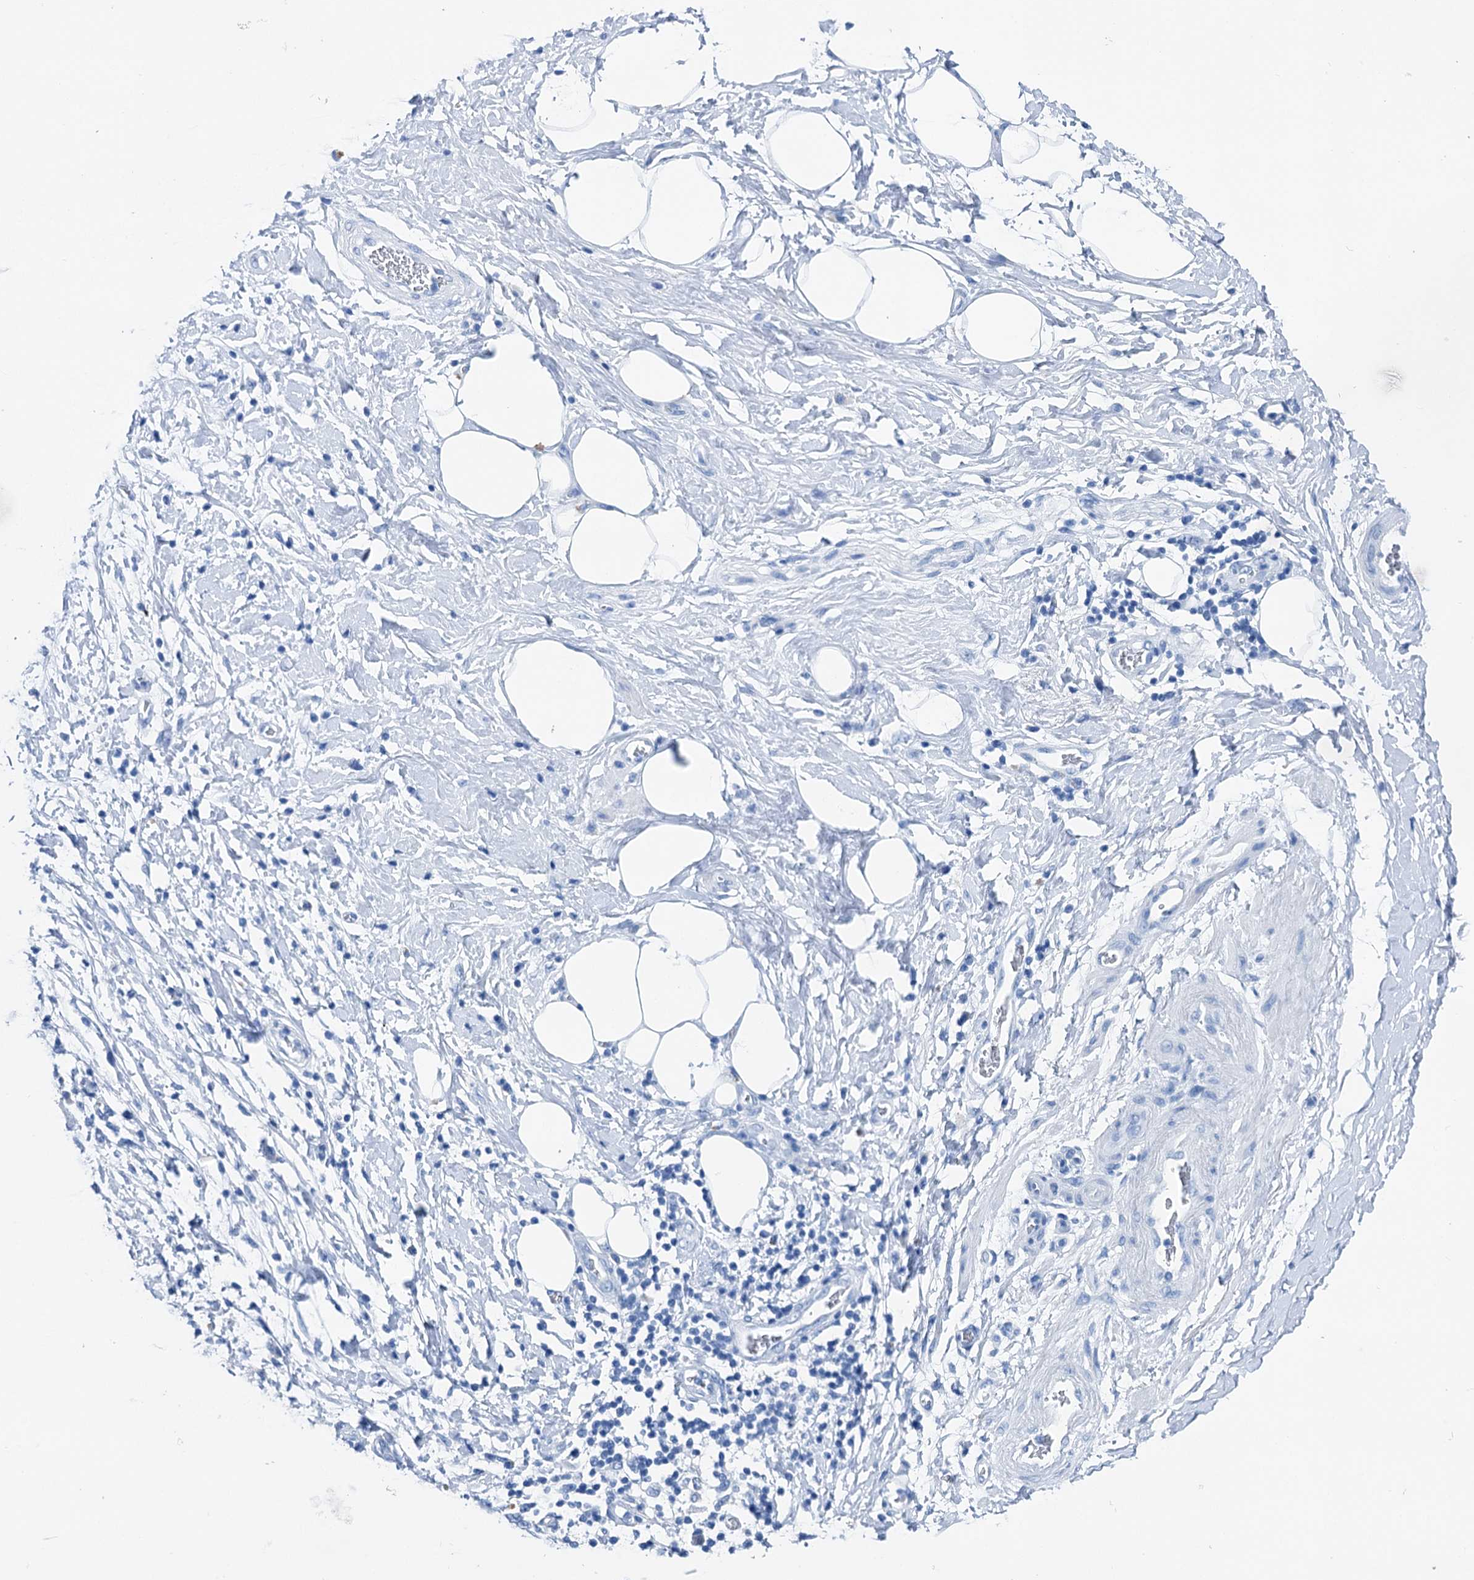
{"staining": {"intensity": "negative", "quantity": "none", "location": "none"}, "tissue": "adipose tissue", "cell_type": "Adipocytes", "image_type": "normal", "snomed": [{"axis": "morphology", "description": "Normal tissue, NOS"}, {"axis": "morphology", "description": "Adenocarcinoma, NOS"}, {"axis": "topography", "description": "Pancreas"}, {"axis": "topography", "description": "Peripheral nerve tissue"}], "caption": "IHC of normal adipose tissue shows no staining in adipocytes.", "gene": "BRINP1", "patient": {"sex": "male", "age": 59}}